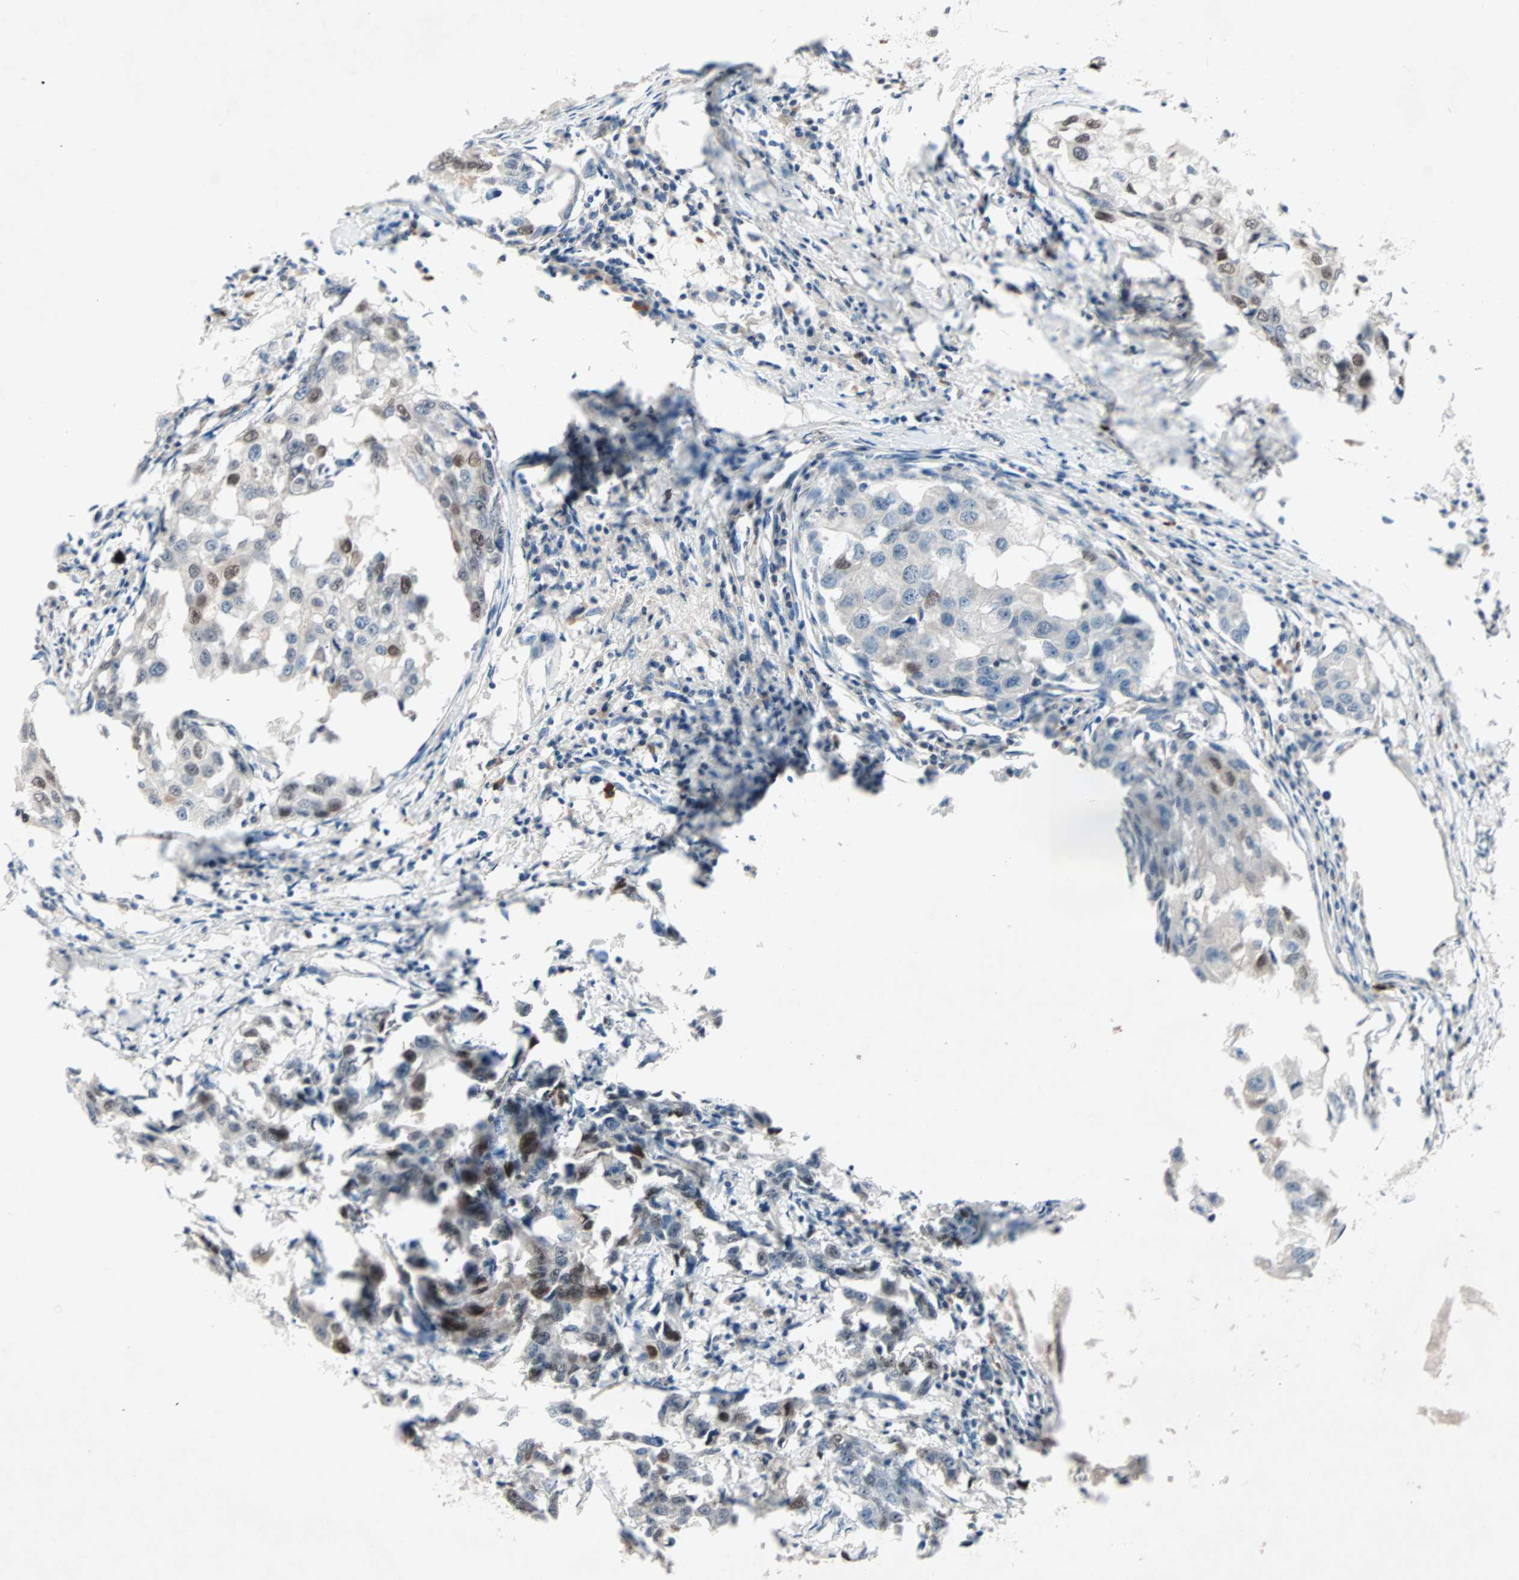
{"staining": {"intensity": "strong", "quantity": "<25%", "location": "nuclear"}, "tissue": "breast cancer", "cell_type": "Tumor cells", "image_type": "cancer", "snomed": [{"axis": "morphology", "description": "Duct carcinoma"}, {"axis": "topography", "description": "Breast"}], "caption": "Breast cancer was stained to show a protein in brown. There is medium levels of strong nuclear staining in about <25% of tumor cells.", "gene": "CCNE2", "patient": {"sex": "female", "age": 27}}